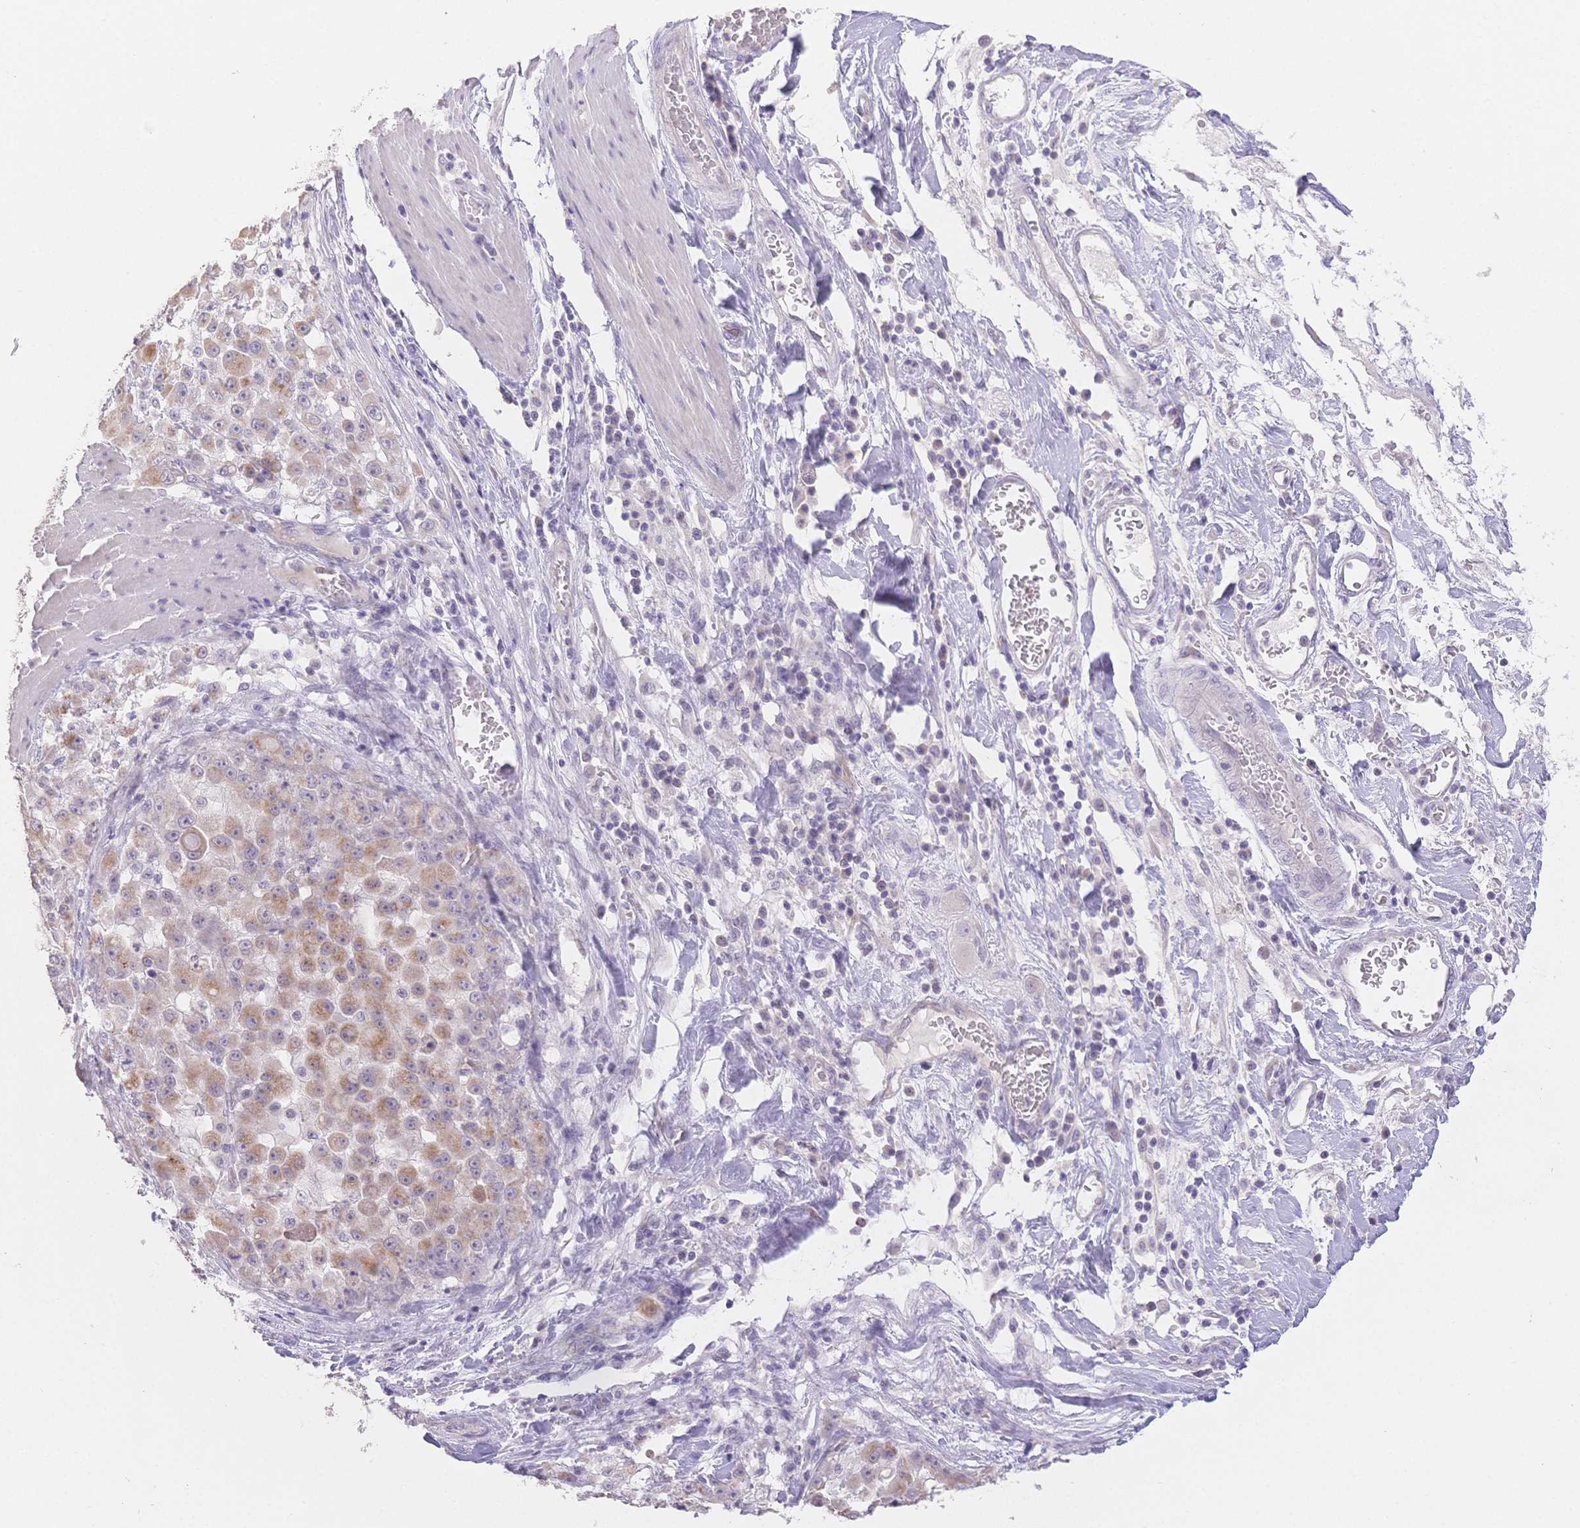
{"staining": {"intensity": "weak", "quantity": ">75%", "location": "cytoplasmic/membranous"}, "tissue": "stomach cancer", "cell_type": "Tumor cells", "image_type": "cancer", "snomed": [{"axis": "morphology", "description": "Adenocarcinoma, NOS"}, {"axis": "topography", "description": "Stomach"}], "caption": "The photomicrograph reveals immunohistochemical staining of adenocarcinoma (stomach). There is weak cytoplasmic/membranous expression is seen in approximately >75% of tumor cells. The staining was performed using DAB (3,3'-diaminobenzidine), with brown indicating positive protein expression. Nuclei are stained blue with hematoxylin.", "gene": "SUV39H2", "patient": {"sex": "female", "age": 76}}